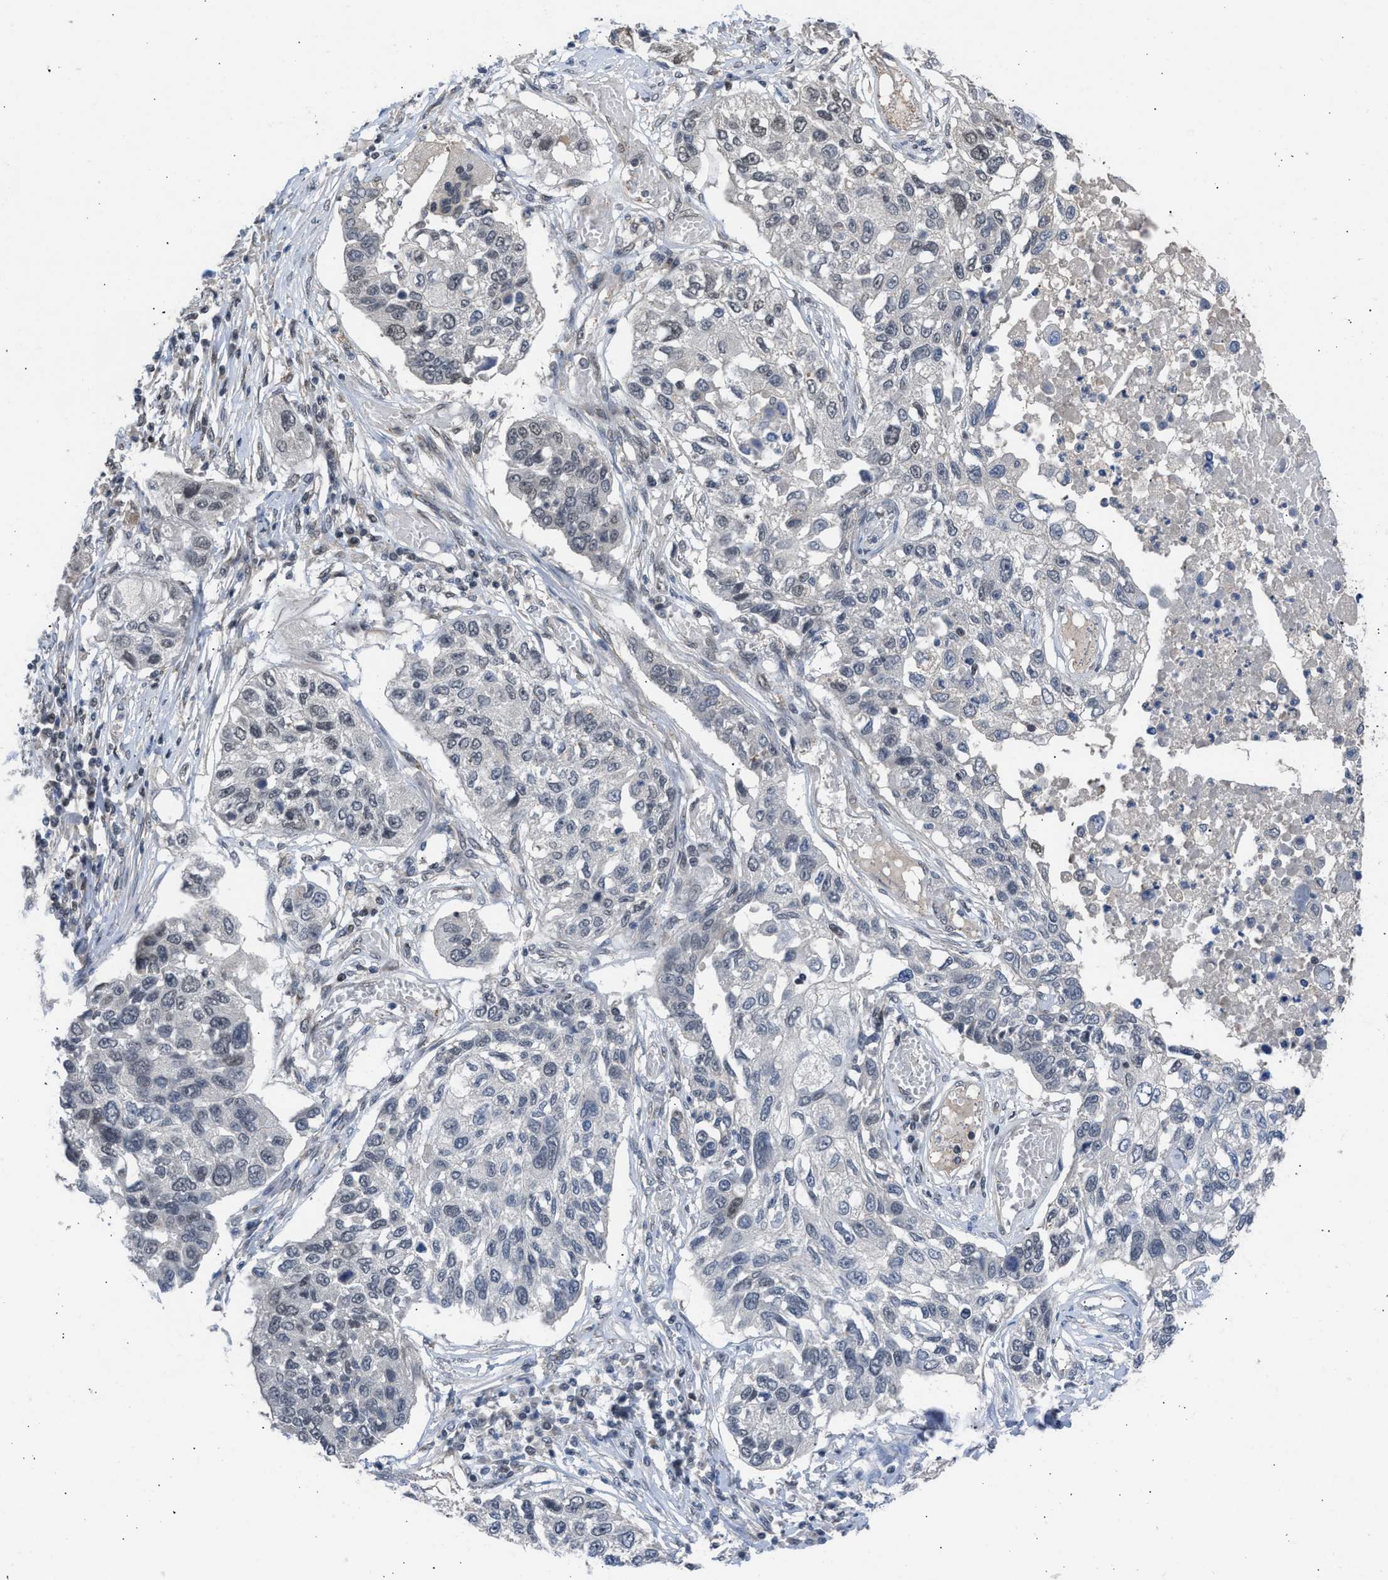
{"staining": {"intensity": "weak", "quantity": "<25%", "location": "nuclear"}, "tissue": "lung cancer", "cell_type": "Tumor cells", "image_type": "cancer", "snomed": [{"axis": "morphology", "description": "Squamous cell carcinoma, NOS"}, {"axis": "topography", "description": "Lung"}], "caption": "High magnification brightfield microscopy of lung cancer (squamous cell carcinoma) stained with DAB (3,3'-diaminobenzidine) (brown) and counterstained with hematoxylin (blue): tumor cells show no significant staining.", "gene": "TERF2IP", "patient": {"sex": "male", "age": 71}}